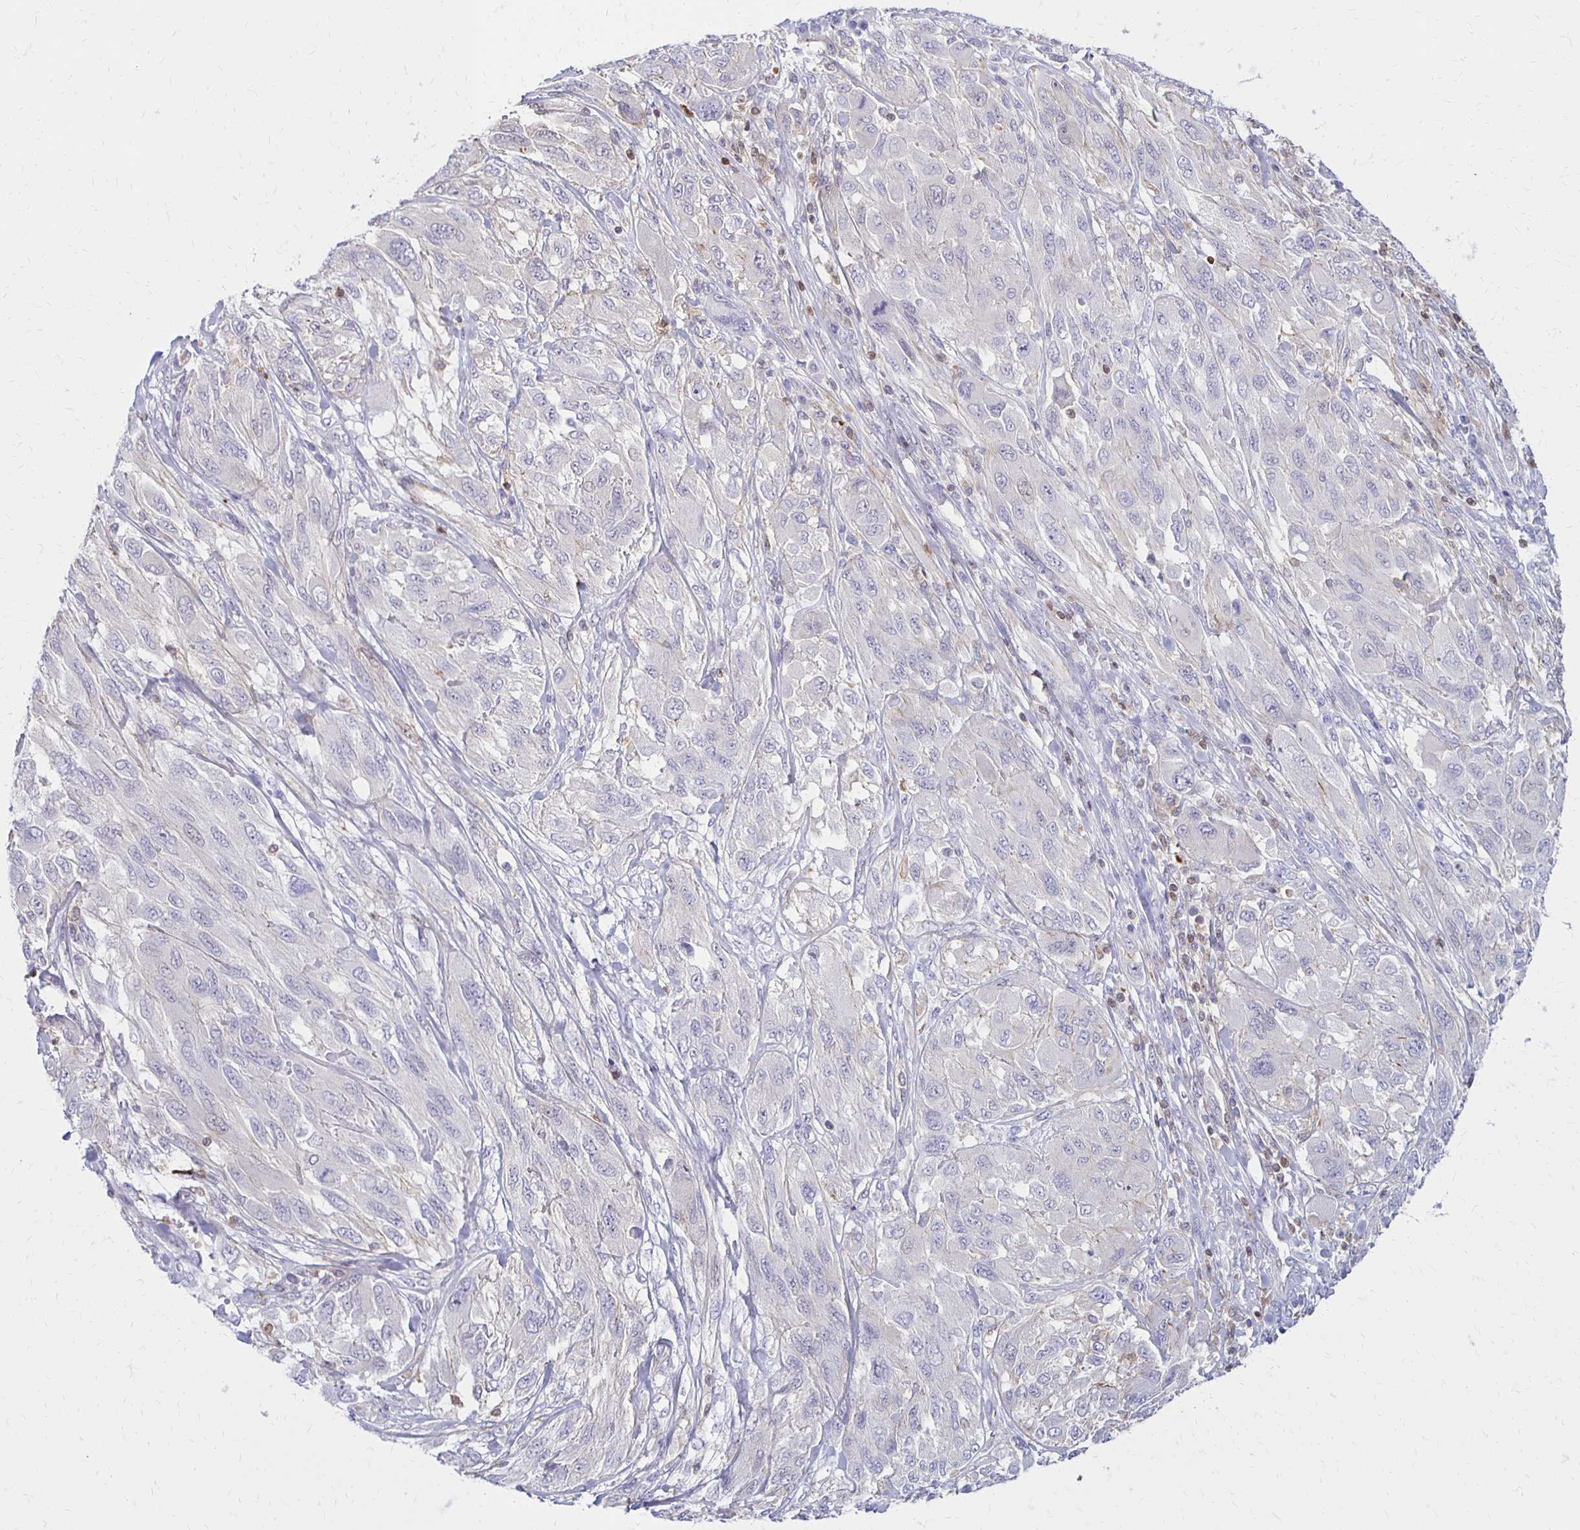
{"staining": {"intensity": "negative", "quantity": "none", "location": "none"}, "tissue": "melanoma", "cell_type": "Tumor cells", "image_type": "cancer", "snomed": [{"axis": "morphology", "description": "Malignant melanoma, NOS"}, {"axis": "topography", "description": "Skin"}], "caption": "Melanoma was stained to show a protein in brown. There is no significant expression in tumor cells.", "gene": "CCL21", "patient": {"sex": "female", "age": 91}}